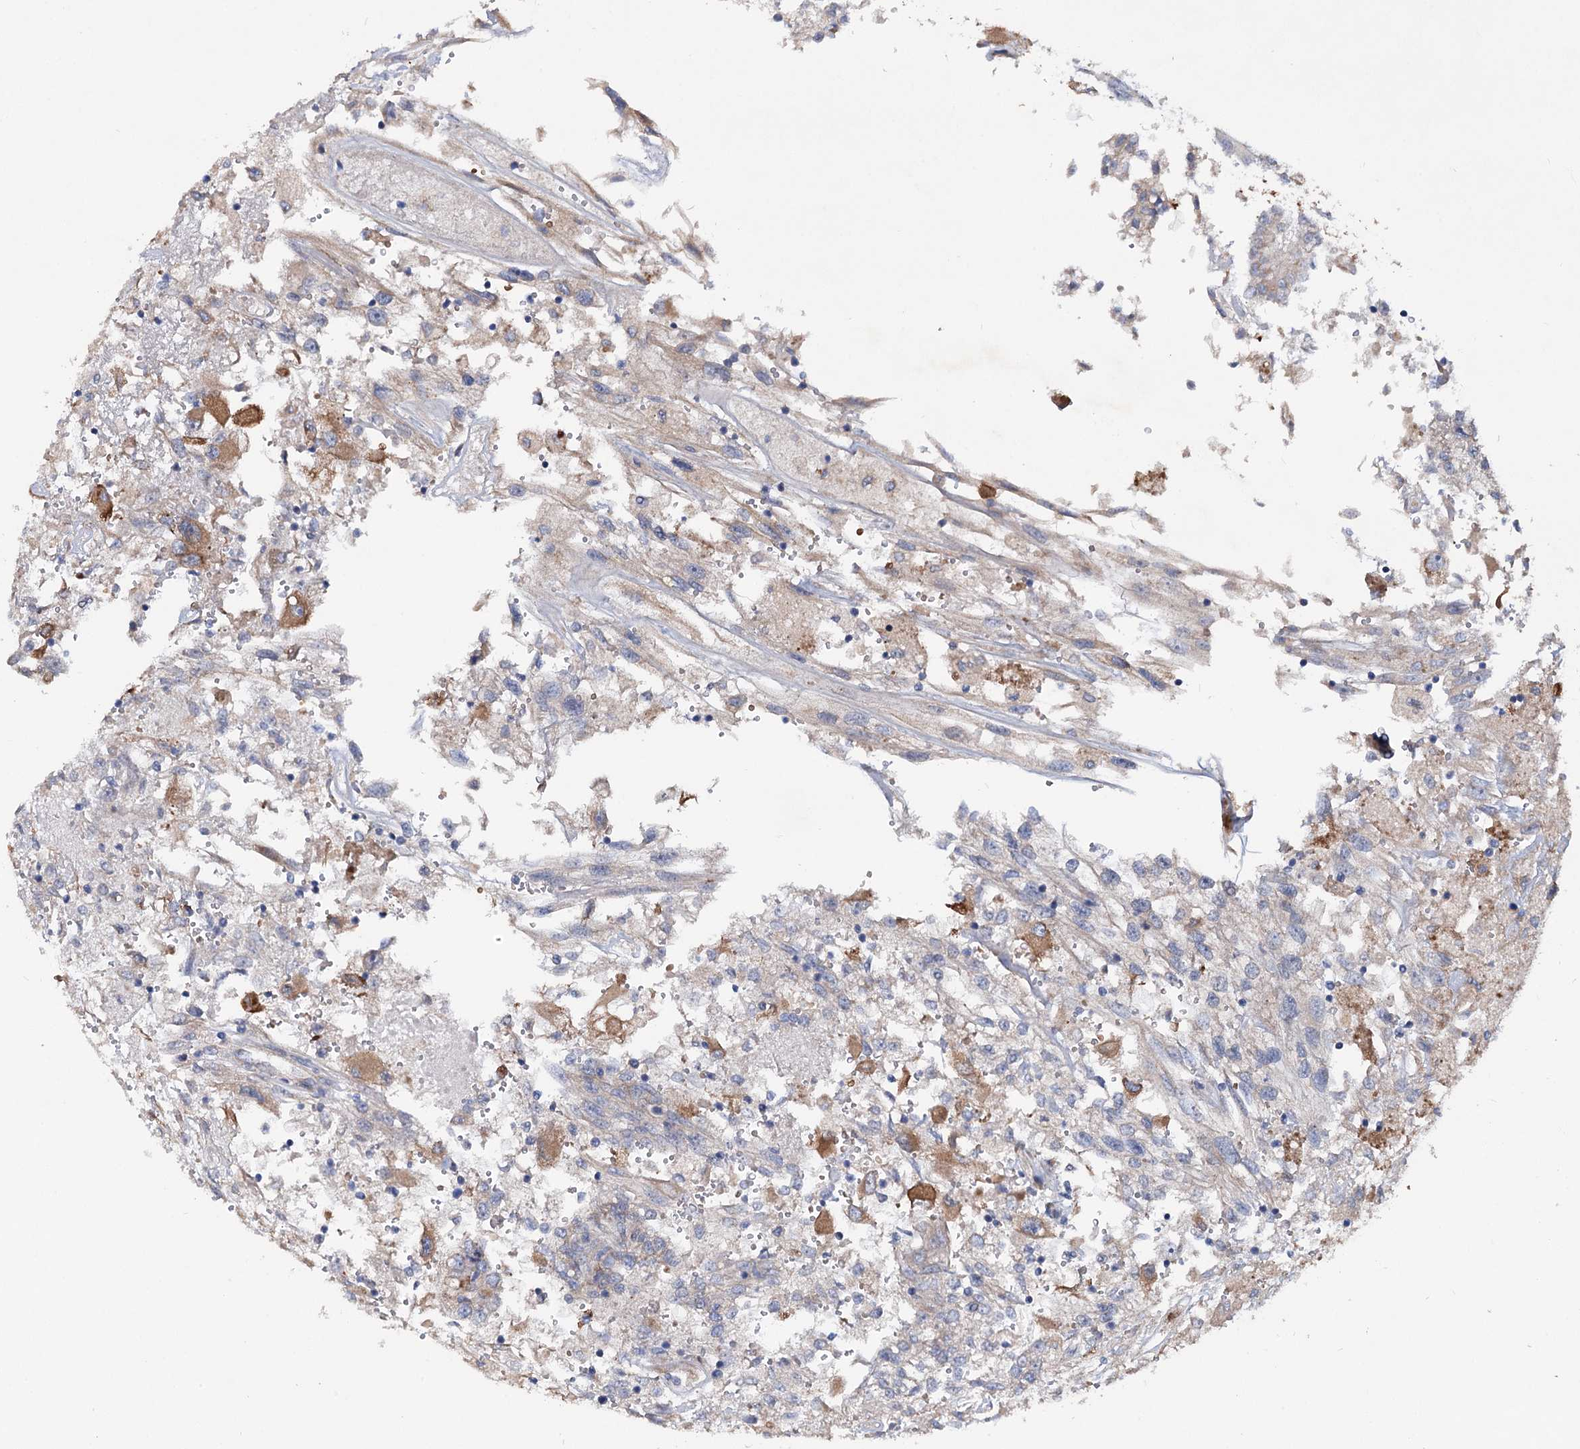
{"staining": {"intensity": "moderate", "quantity": "<25%", "location": "cytoplasmic/membranous"}, "tissue": "renal cancer", "cell_type": "Tumor cells", "image_type": "cancer", "snomed": [{"axis": "morphology", "description": "Adenocarcinoma, NOS"}, {"axis": "topography", "description": "Kidney"}], "caption": "A histopathology image of adenocarcinoma (renal) stained for a protein reveals moderate cytoplasmic/membranous brown staining in tumor cells.", "gene": "PTDSS2", "patient": {"sex": "female", "age": 52}}